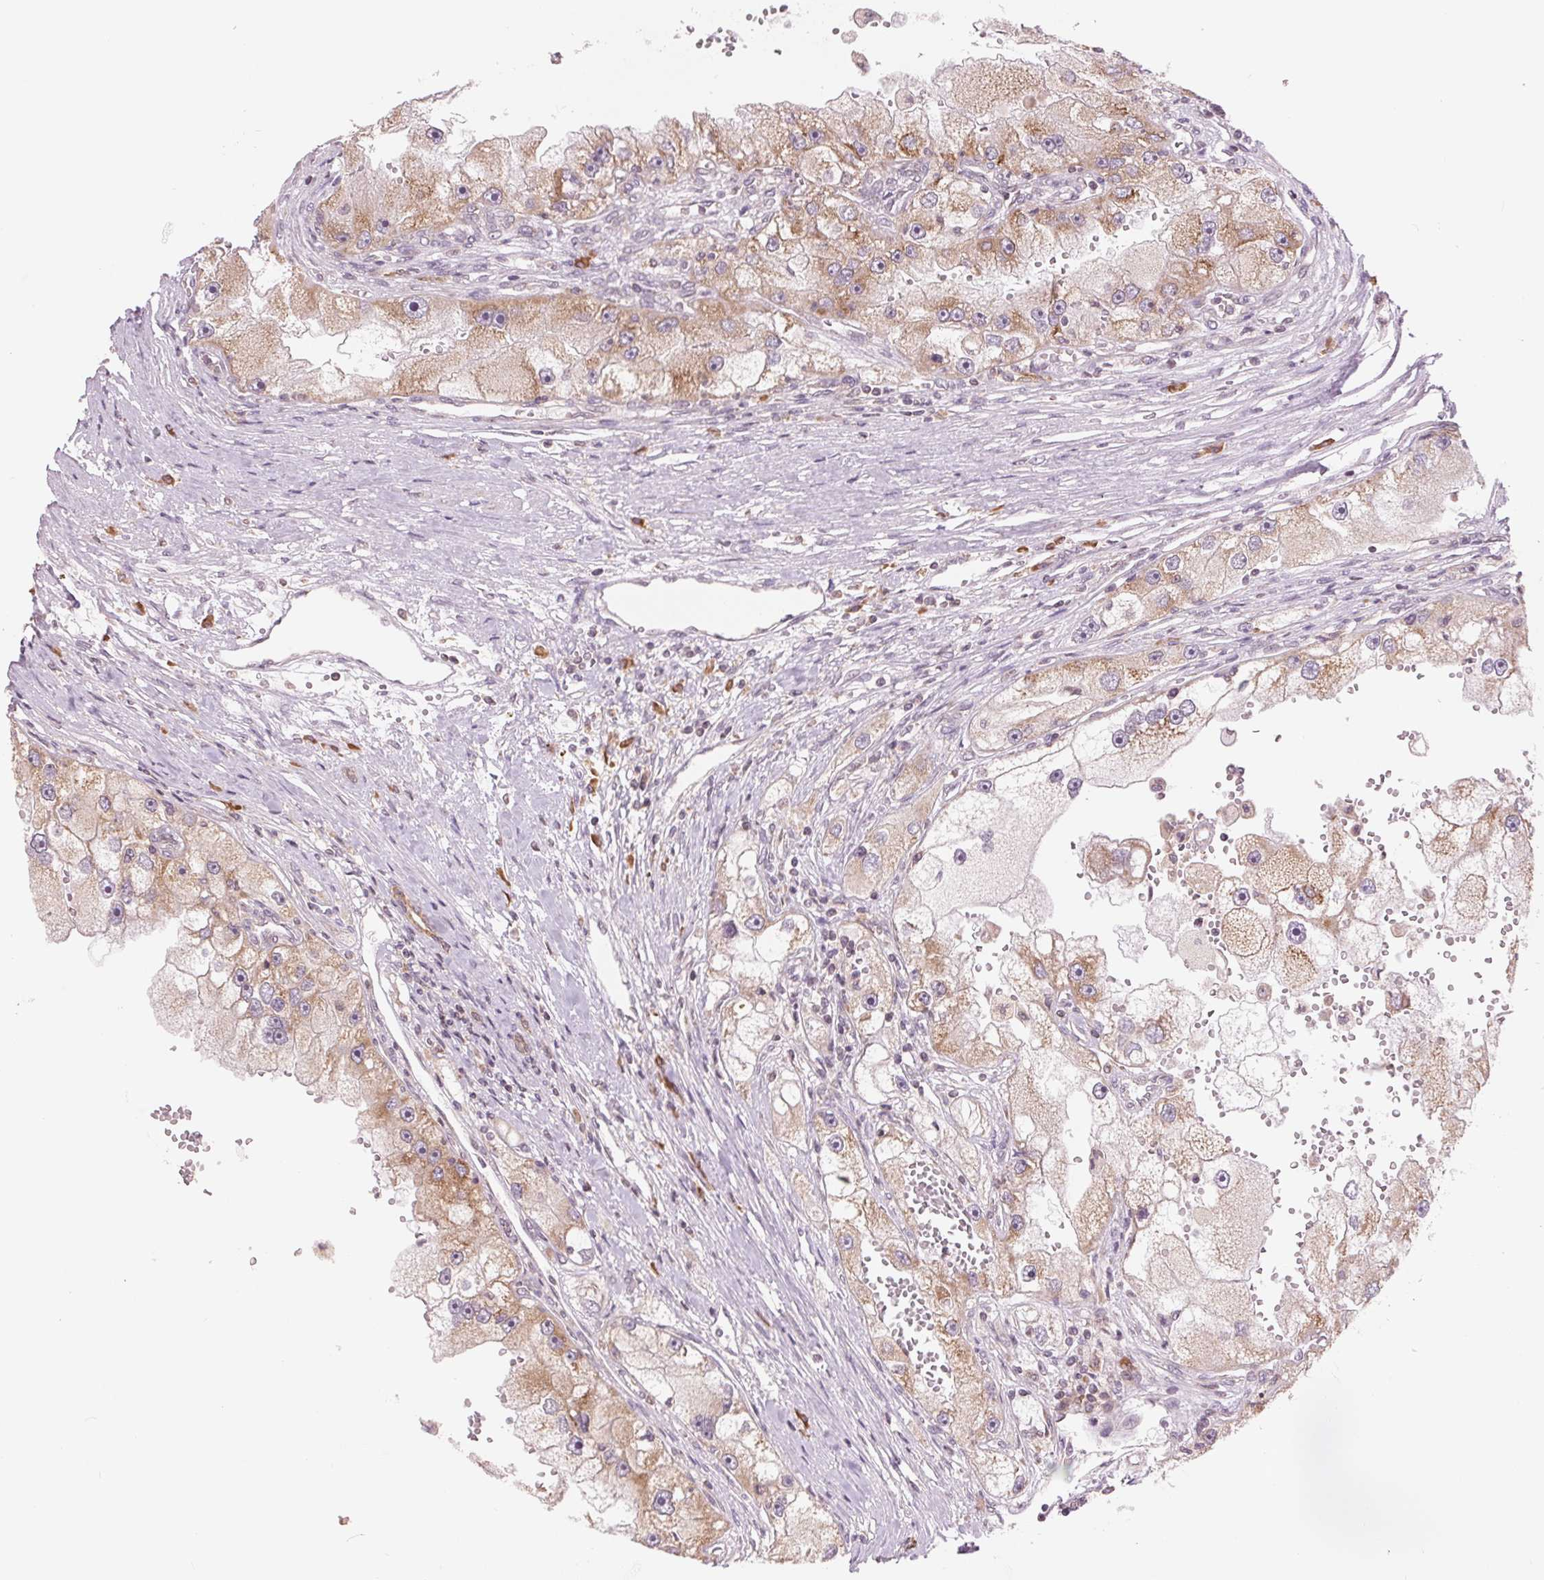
{"staining": {"intensity": "weak", "quantity": ">75%", "location": "cytoplasmic/membranous"}, "tissue": "renal cancer", "cell_type": "Tumor cells", "image_type": "cancer", "snomed": [{"axis": "morphology", "description": "Adenocarcinoma, NOS"}, {"axis": "topography", "description": "Kidney"}], "caption": "Brown immunohistochemical staining in human renal adenocarcinoma reveals weak cytoplasmic/membranous staining in about >75% of tumor cells.", "gene": "TECR", "patient": {"sex": "male", "age": 63}}